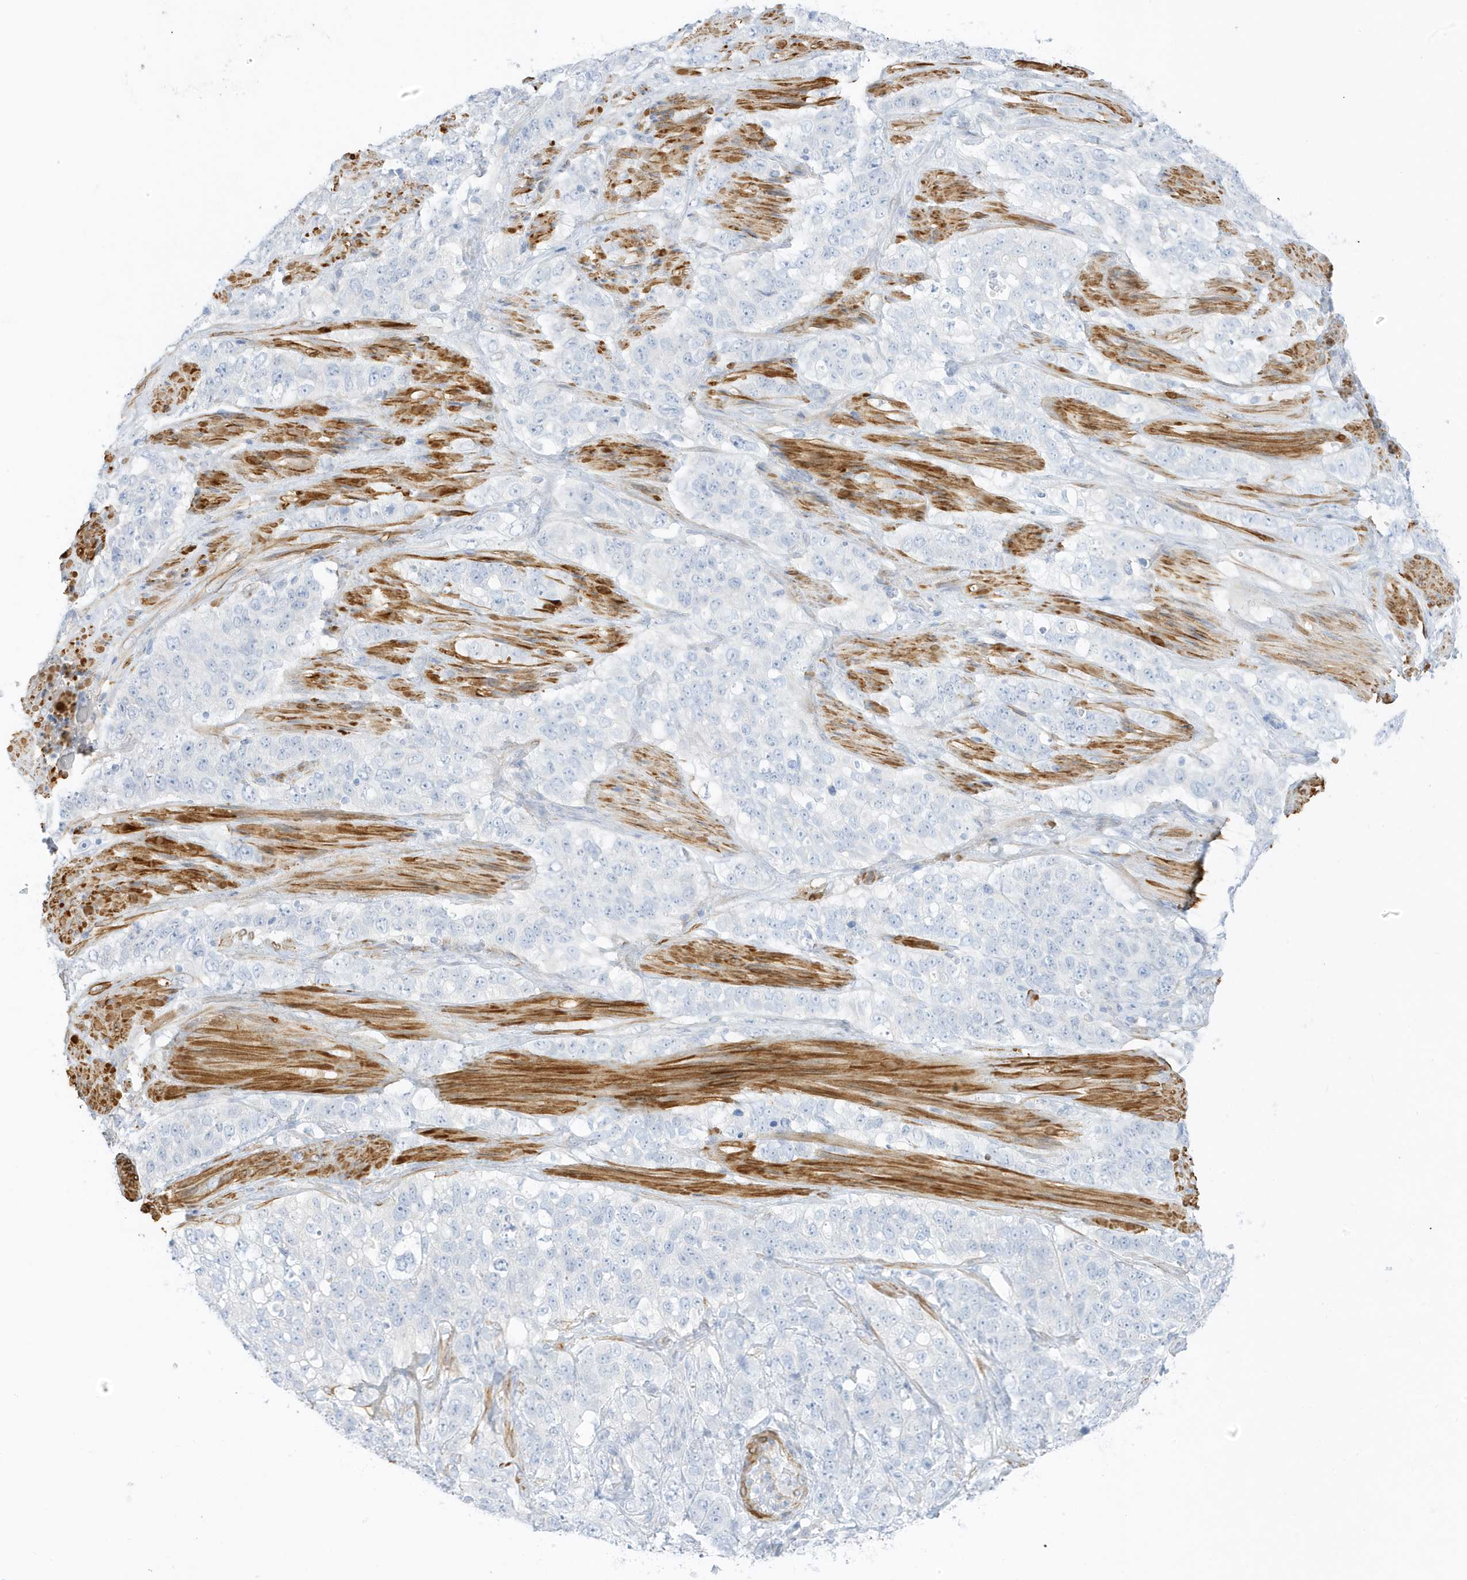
{"staining": {"intensity": "negative", "quantity": "none", "location": "none"}, "tissue": "stomach cancer", "cell_type": "Tumor cells", "image_type": "cancer", "snomed": [{"axis": "morphology", "description": "Adenocarcinoma, NOS"}, {"axis": "topography", "description": "Stomach"}], "caption": "IHC of human stomach adenocarcinoma reveals no staining in tumor cells.", "gene": "SLC22A13", "patient": {"sex": "male", "age": 48}}